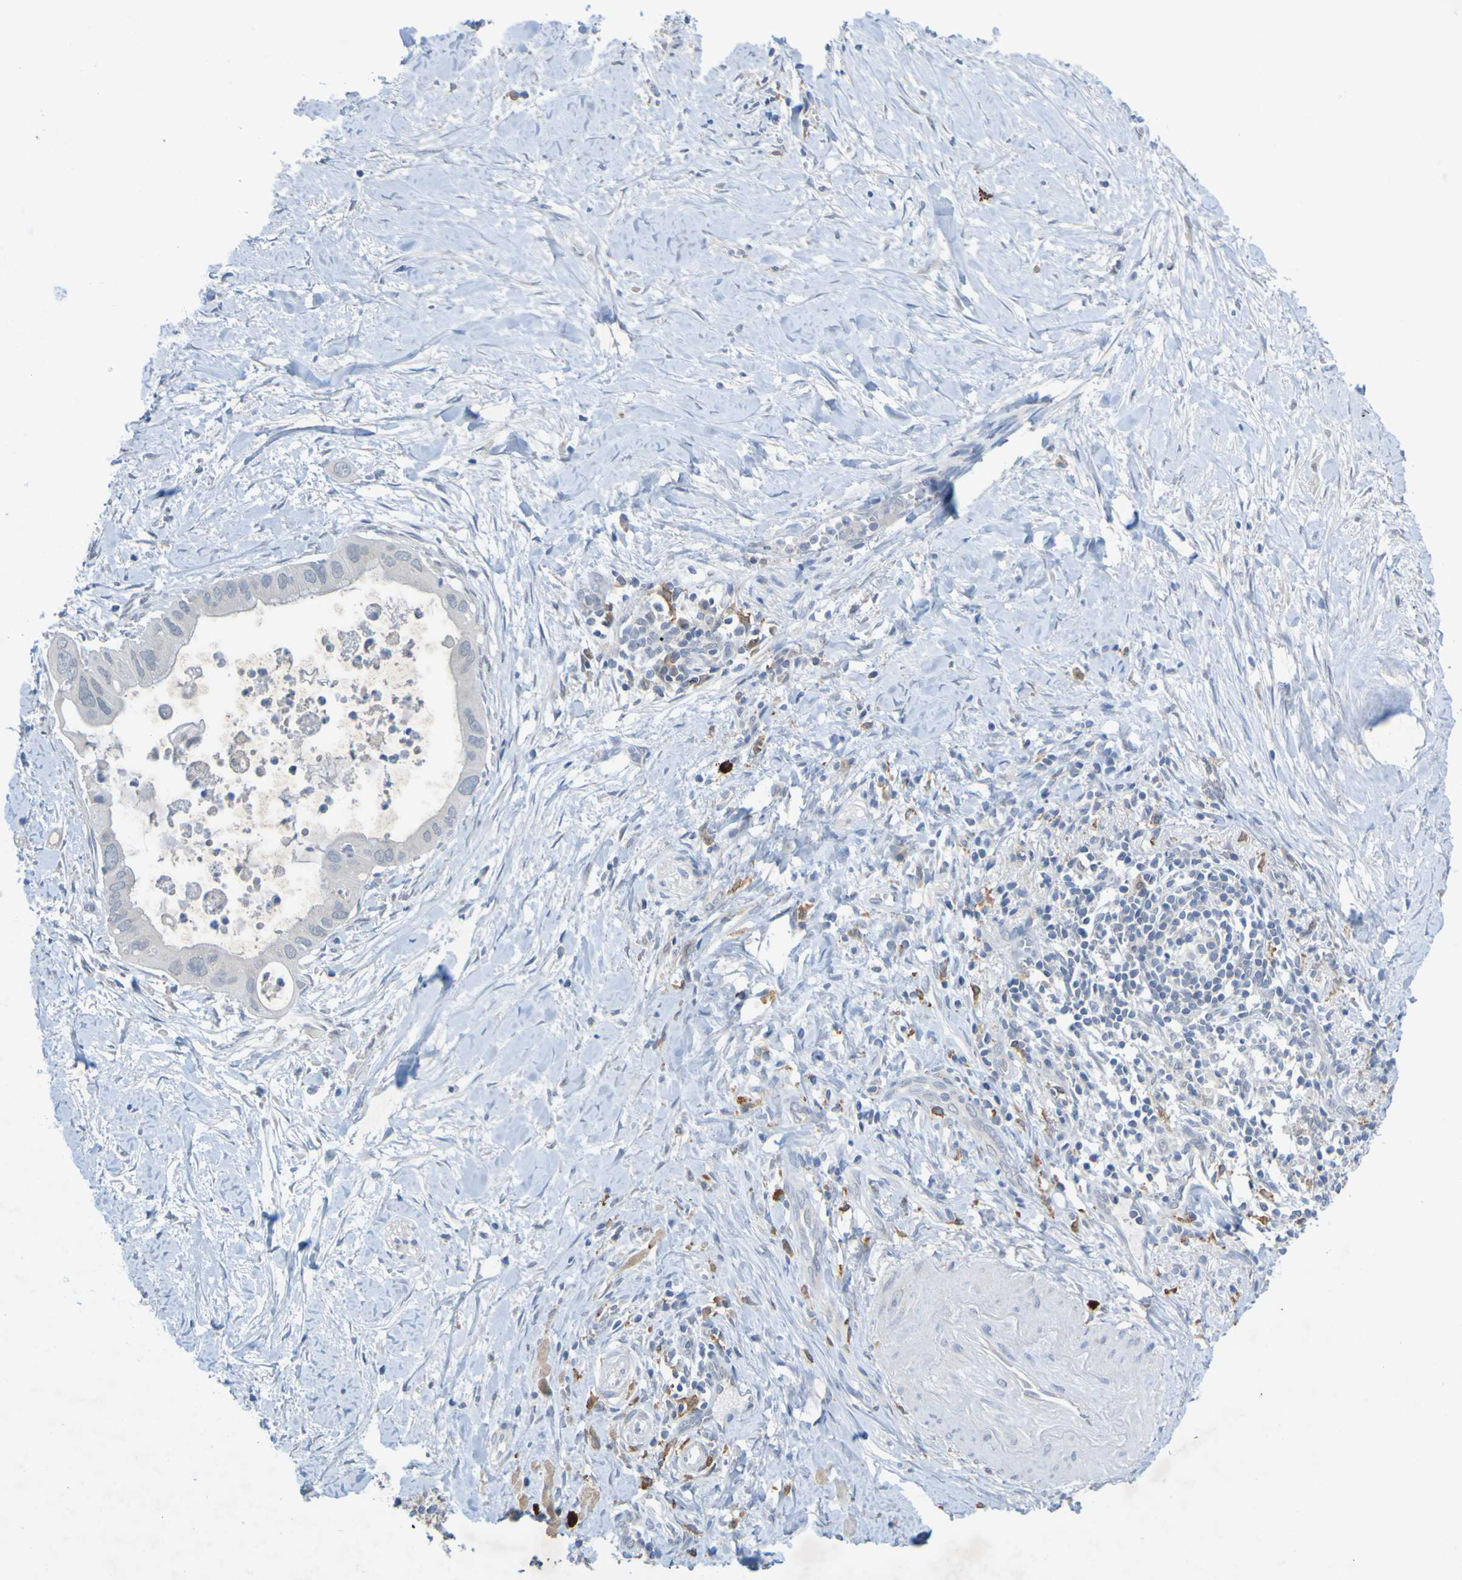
{"staining": {"intensity": "negative", "quantity": "none", "location": "none"}, "tissue": "pancreatic cancer", "cell_type": "Tumor cells", "image_type": "cancer", "snomed": [{"axis": "morphology", "description": "Adenocarcinoma, NOS"}, {"axis": "topography", "description": "Pancreas"}], "caption": "The micrograph displays no significant expression in tumor cells of pancreatic cancer (adenocarcinoma).", "gene": "LILRB5", "patient": {"sex": "male", "age": 55}}